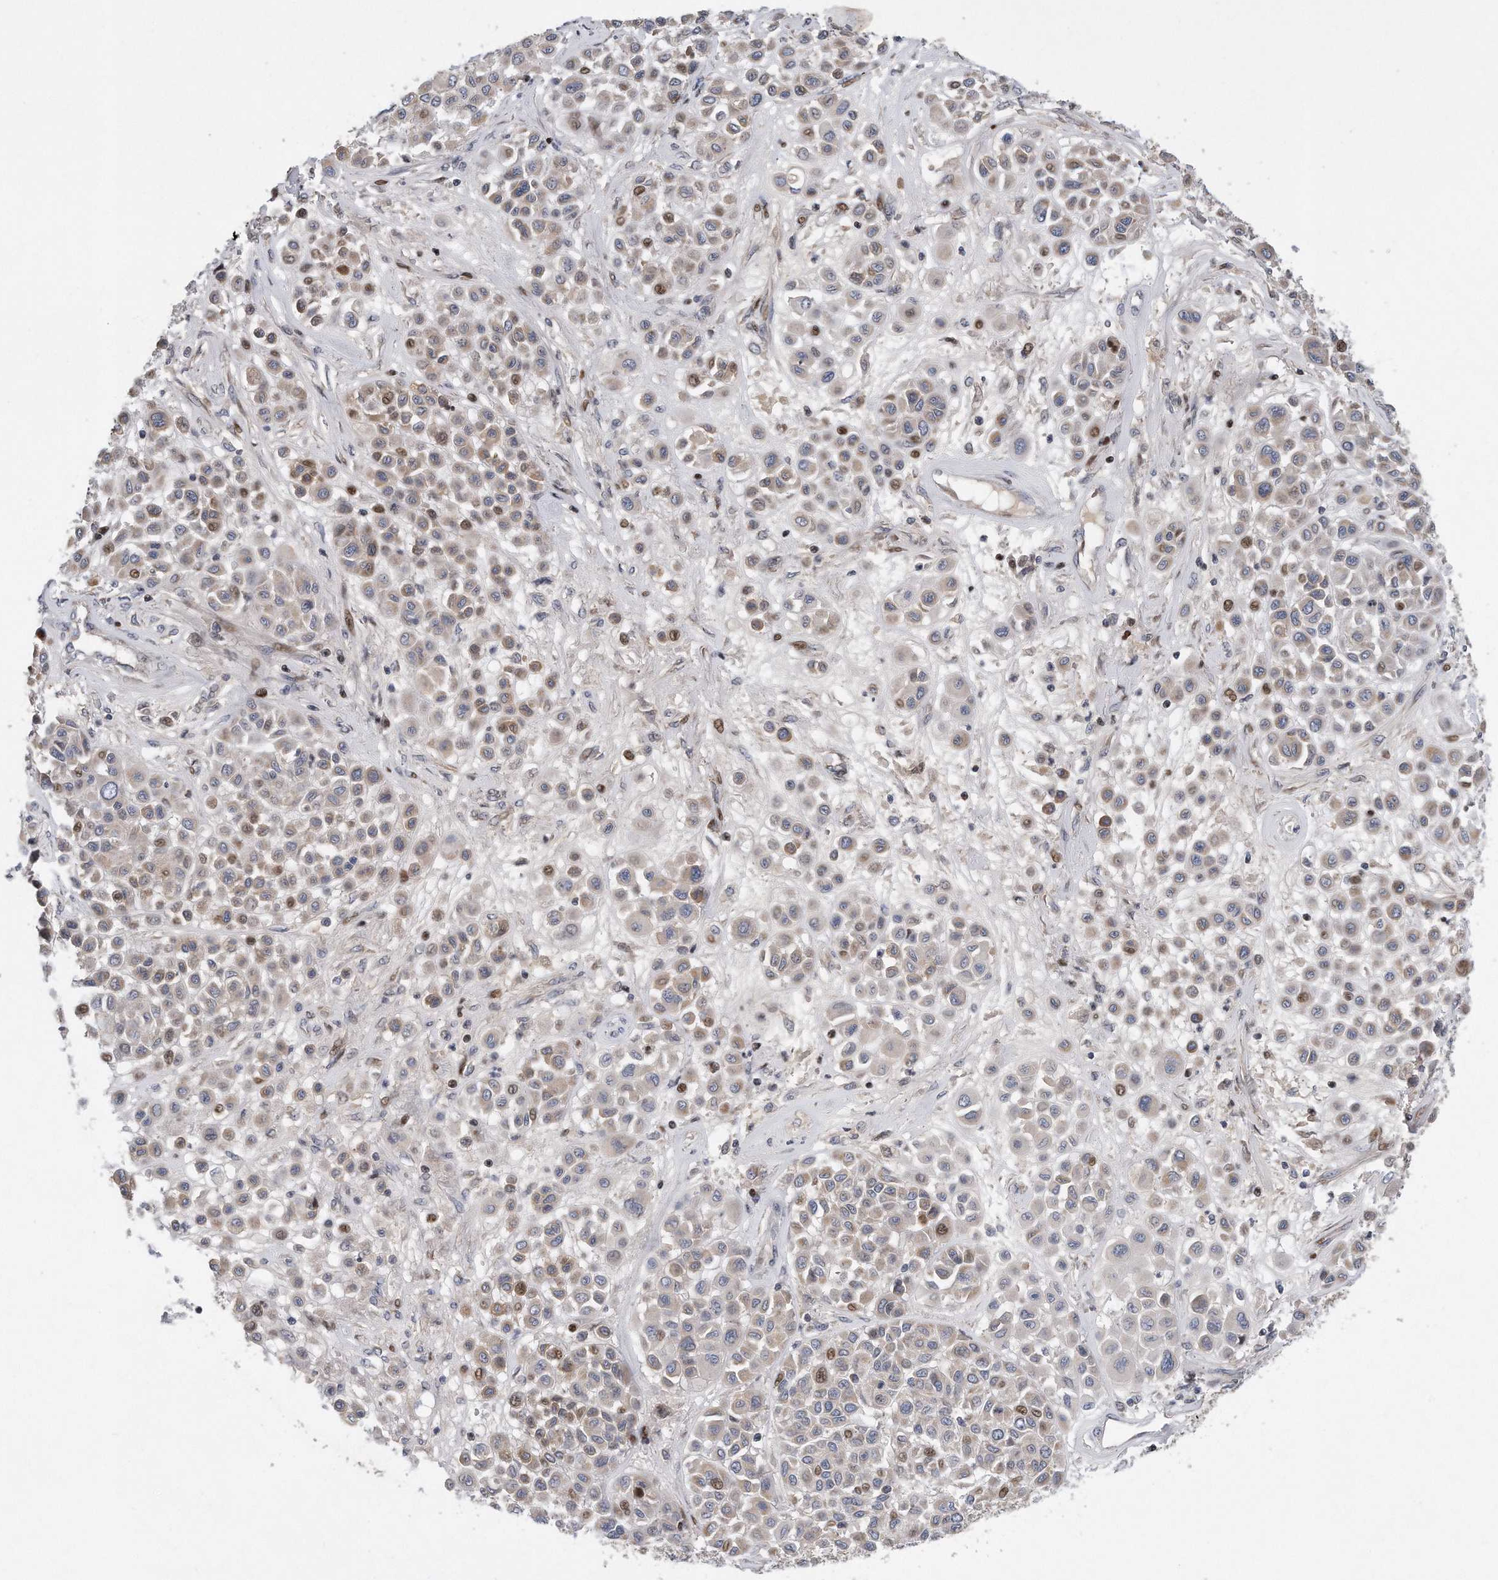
{"staining": {"intensity": "moderate", "quantity": "25%-75%", "location": "nuclear"}, "tissue": "melanoma", "cell_type": "Tumor cells", "image_type": "cancer", "snomed": [{"axis": "morphology", "description": "Malignant melanoma, Metastatic site"}, {"axis": "topography", "description": "Soft tissue"}], "caption": "Protein positivity by immunohistochemistry reveals moderate nuclear positivity in about 25%-75% of tumor cells in melanoma.", "gene": "CDH12", "patient": {"sex": "male", "age": 41}}